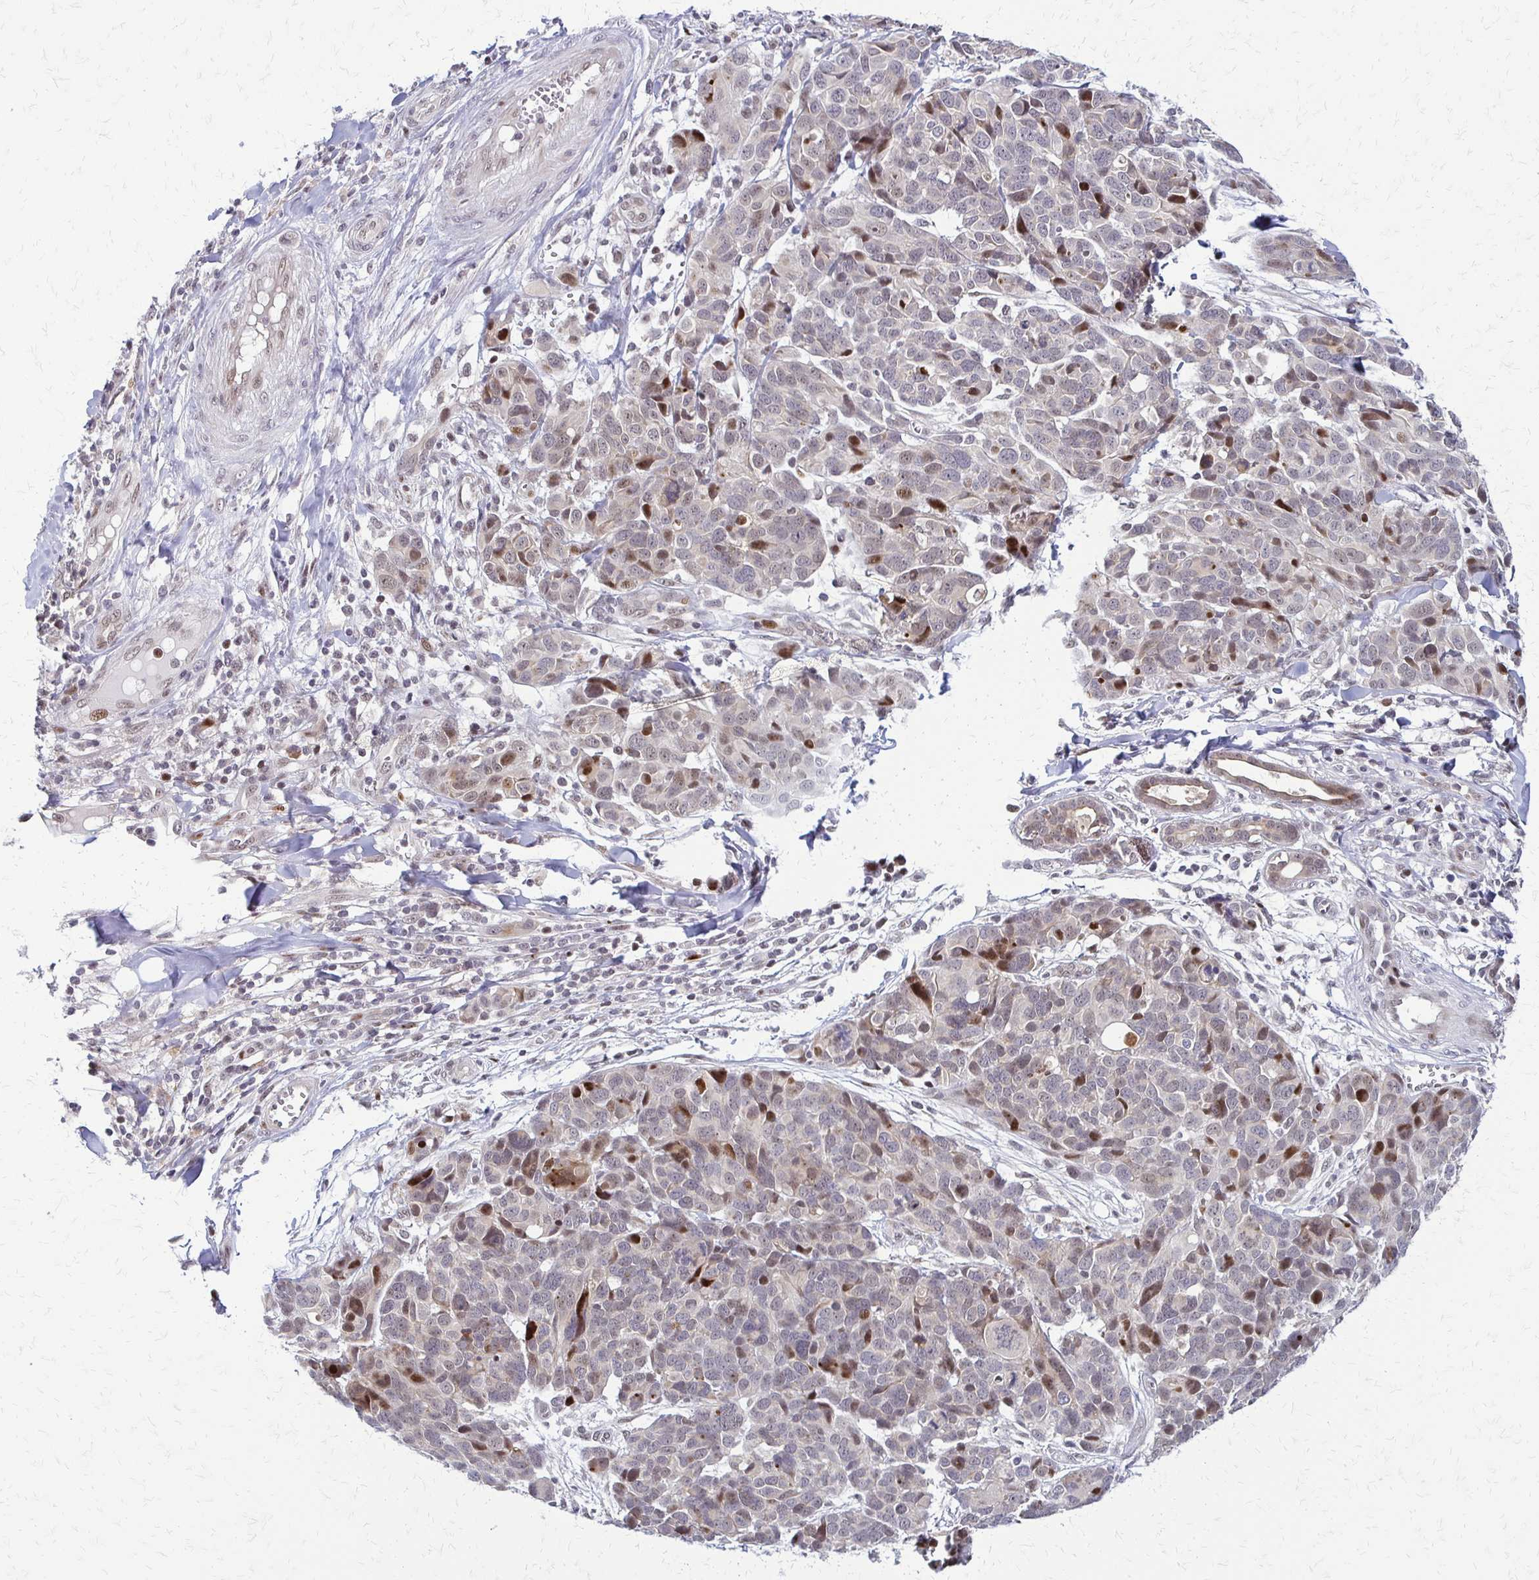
{"staining": {"intensity": "moderate", "quantity": "<25%", "location": "nuclear"}, "tissue": "melanoma", "cell_type": "Tumor cells", "image_type": "cancer", "snomed": [{"axis": "morphology", "description": "Malignant melanoma, NOS"}, {"axis": "topography", "description": "Skin"}], "caption": "Immunohistochemical staining of melanoma demonstrates moderate nuclear protein expression in about <25% of tumor cells. (DAB (3,3'-diaminobenzidine) IHC with brightfield microscopy, high magnification).", "gene": "TRIR", "patient": {"sex": "male", "age": 51}}